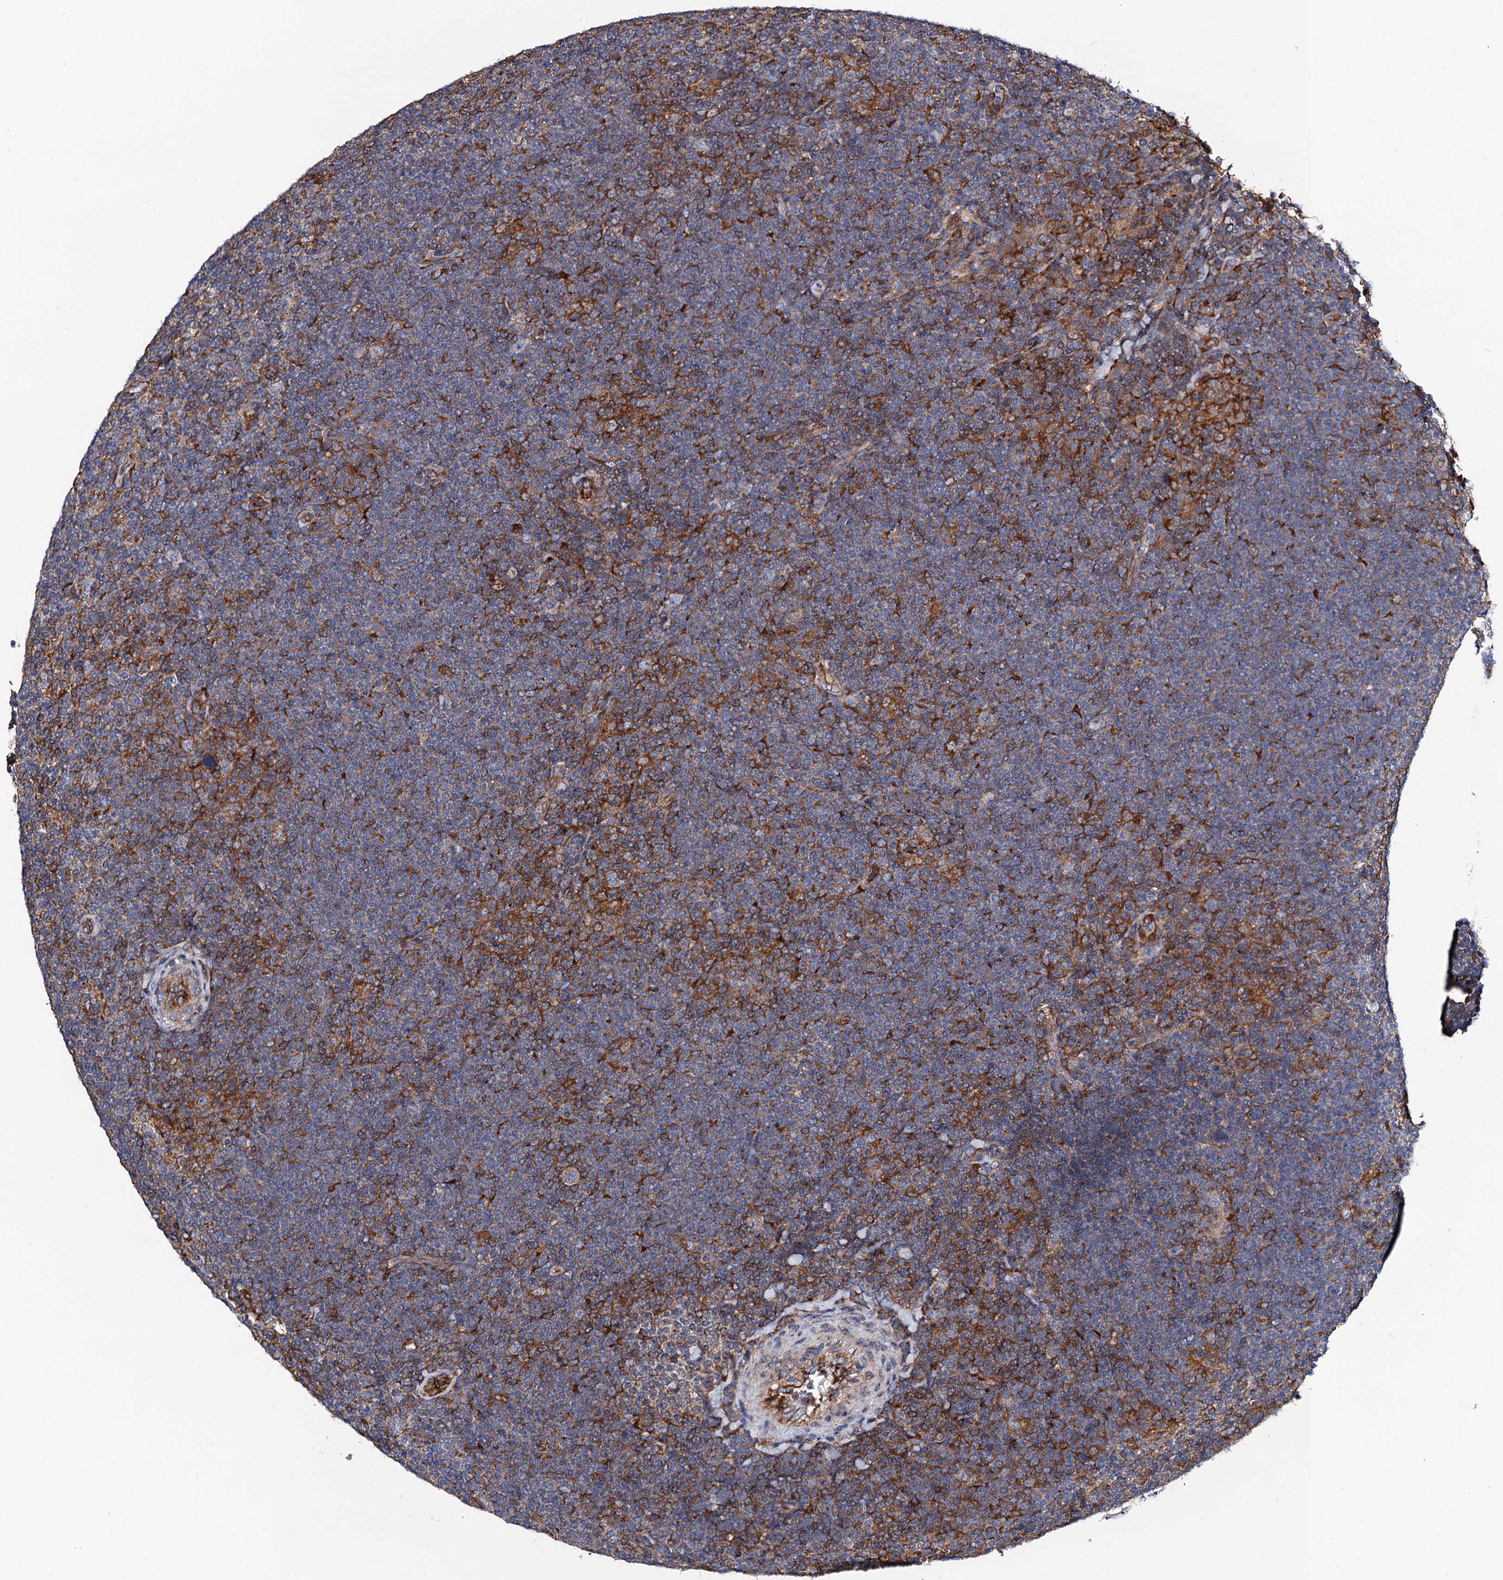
{"staining": {"intensity": "weak", "quantity": "<25%", "location": "cytoplasmic/membranous"}, "tissue": "lymphoma", "cell_type": "Tumor cells", "image_type": "cancer", "snomed": [{"axis": "morphology", "description": "Hodgkin's disease, NOS"}, {"axis": "topography", "description": "Lymph node"}], "caption": "Tumor cells are negative for brown protein staining in lymphoma.", "gene": "DYDC1", "patient": {"sex": "female", "age": 57}}